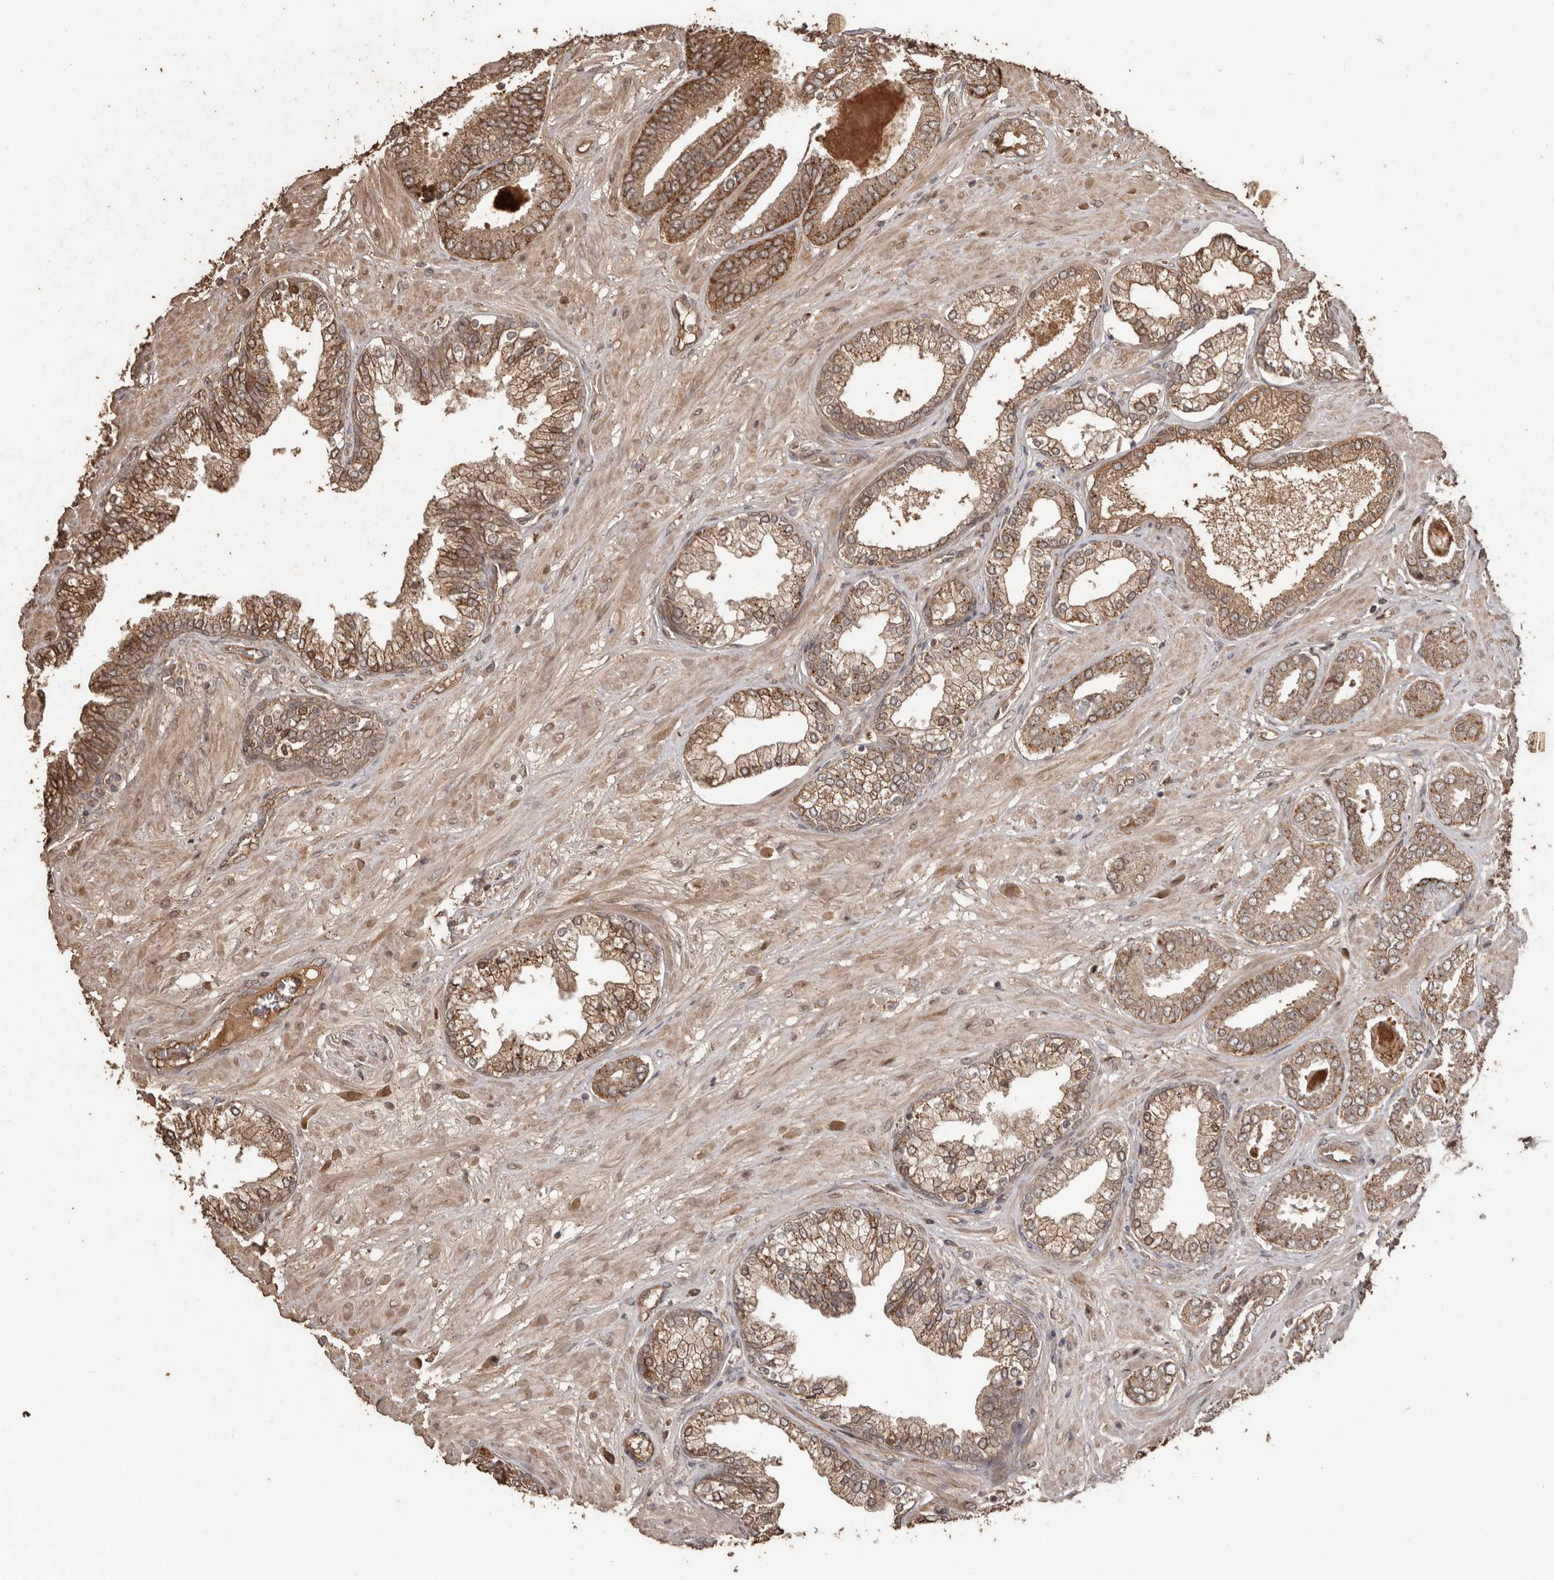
{"staining": {"intensity": "moderate", "quantity": ">75%", "location": "cytoplasmic/membranous"}, "tissue": "prostate cancer", "cell_type": "Tumor cells", "image_type": "cancer", "snomed": [{"axis": "morphology", "description": "Adenocarcinoma, Low grade"}, {"axis": "topography", "description": "Prostate"}], "caption": "IHC (DAB) staining of human adenocarcinoma (low-grade) (prostate) displays moderate cytoplasmic/membranous protein positivity in approximately >75% of tumor cells.", "gene": "NUP43", "patient": {"sex": "male", "age": 71}}